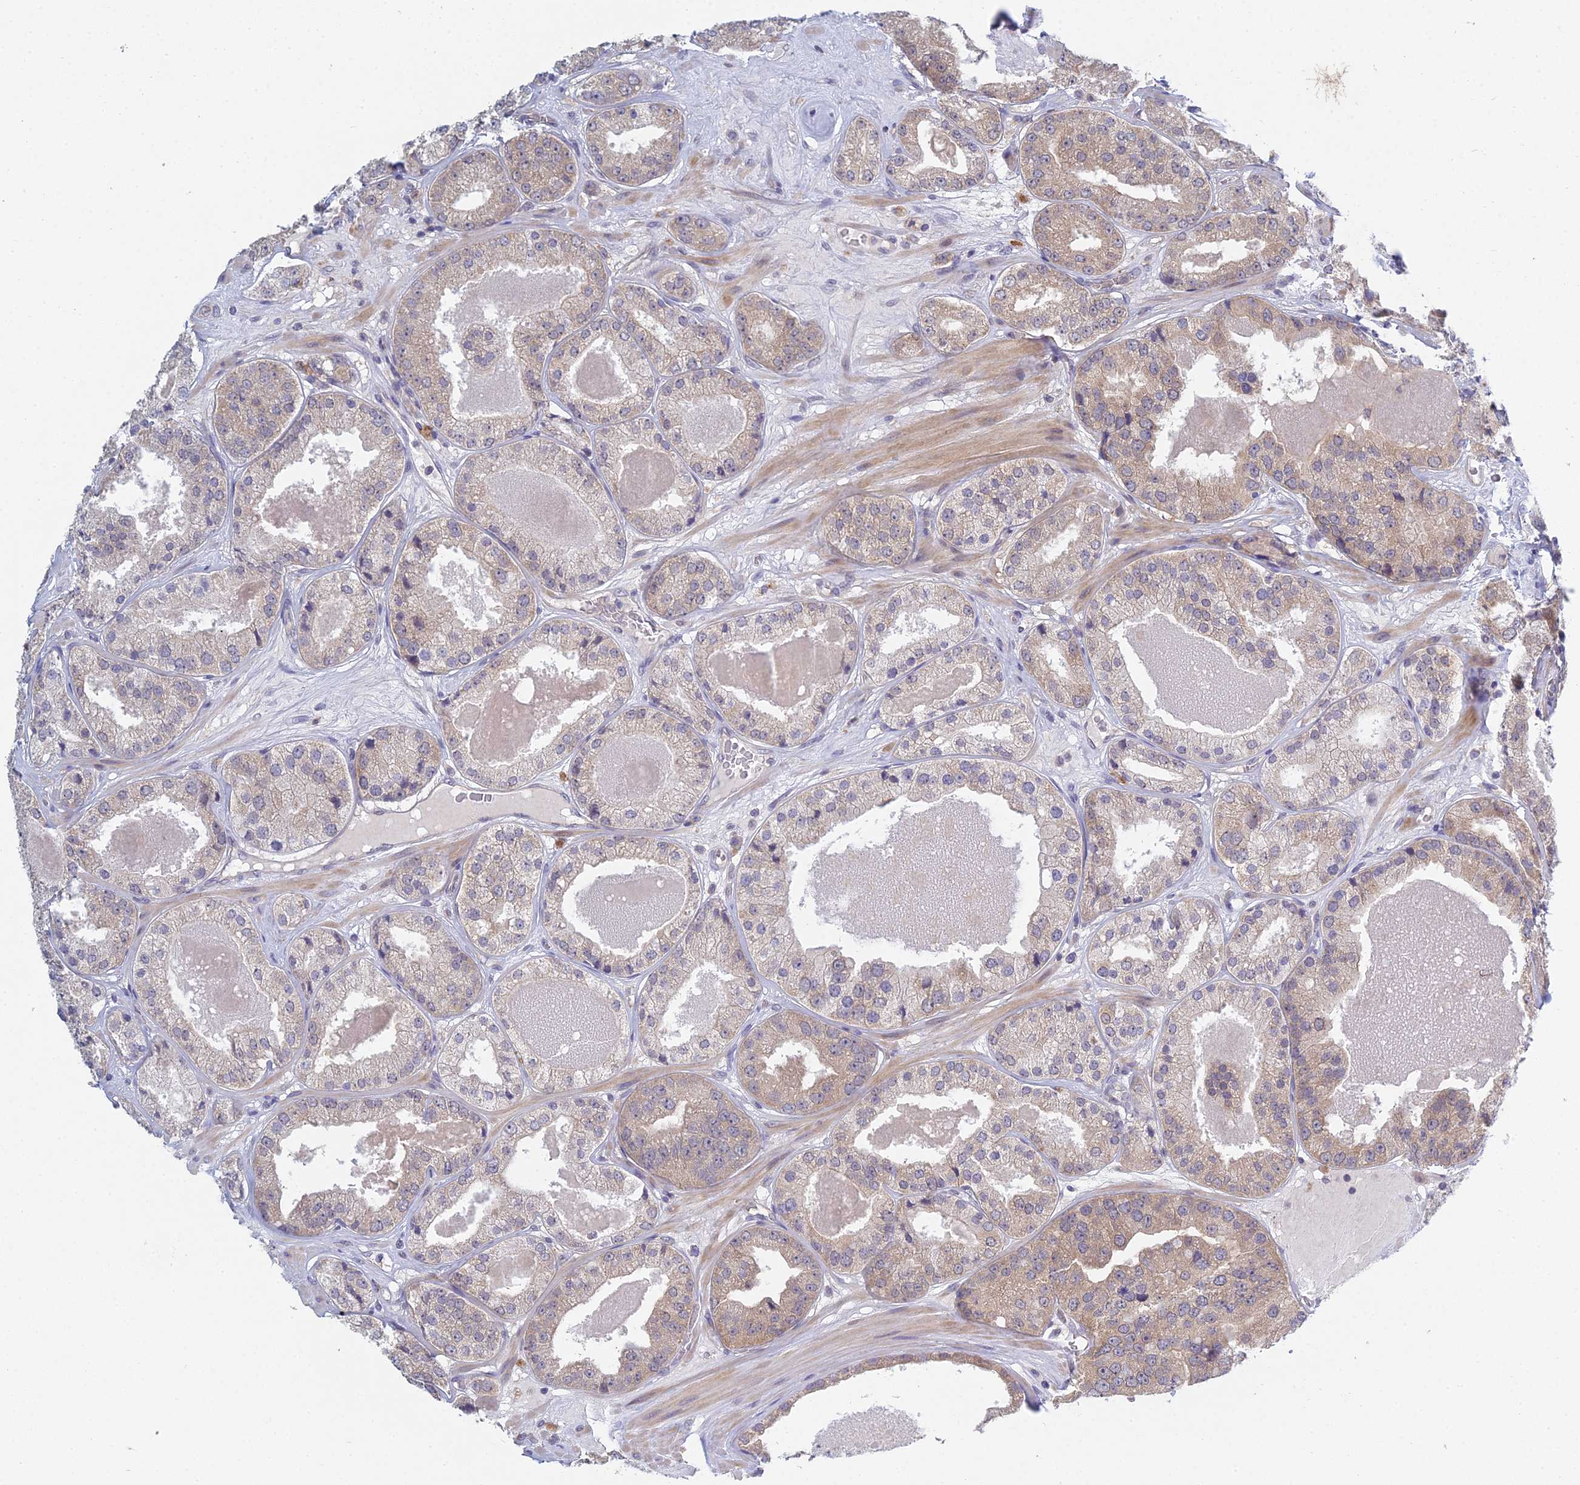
{"staining": {"intensity": "weak", "quantity": "25%-75%", "location": "cytoplasmic/membranous"}, "tissue": "prostate cancer", "cell_type": "Tumor cells", "image_type": "cancer", "snomed": [{"axis": "morphology", "description": "Adenocarcinoma, High grade"}, {"axis": "topography", "description": "Prostate"}], "caption": "Weak cytoplasmic/membranous expression for a protein is identified in about 25%-75% of tumor cells of prostate adenocarcinoma (high-grade) using immunohistochemistry (IHC).", "gene": "METTL26", "patient": {"sex": "male", "age": 63}}